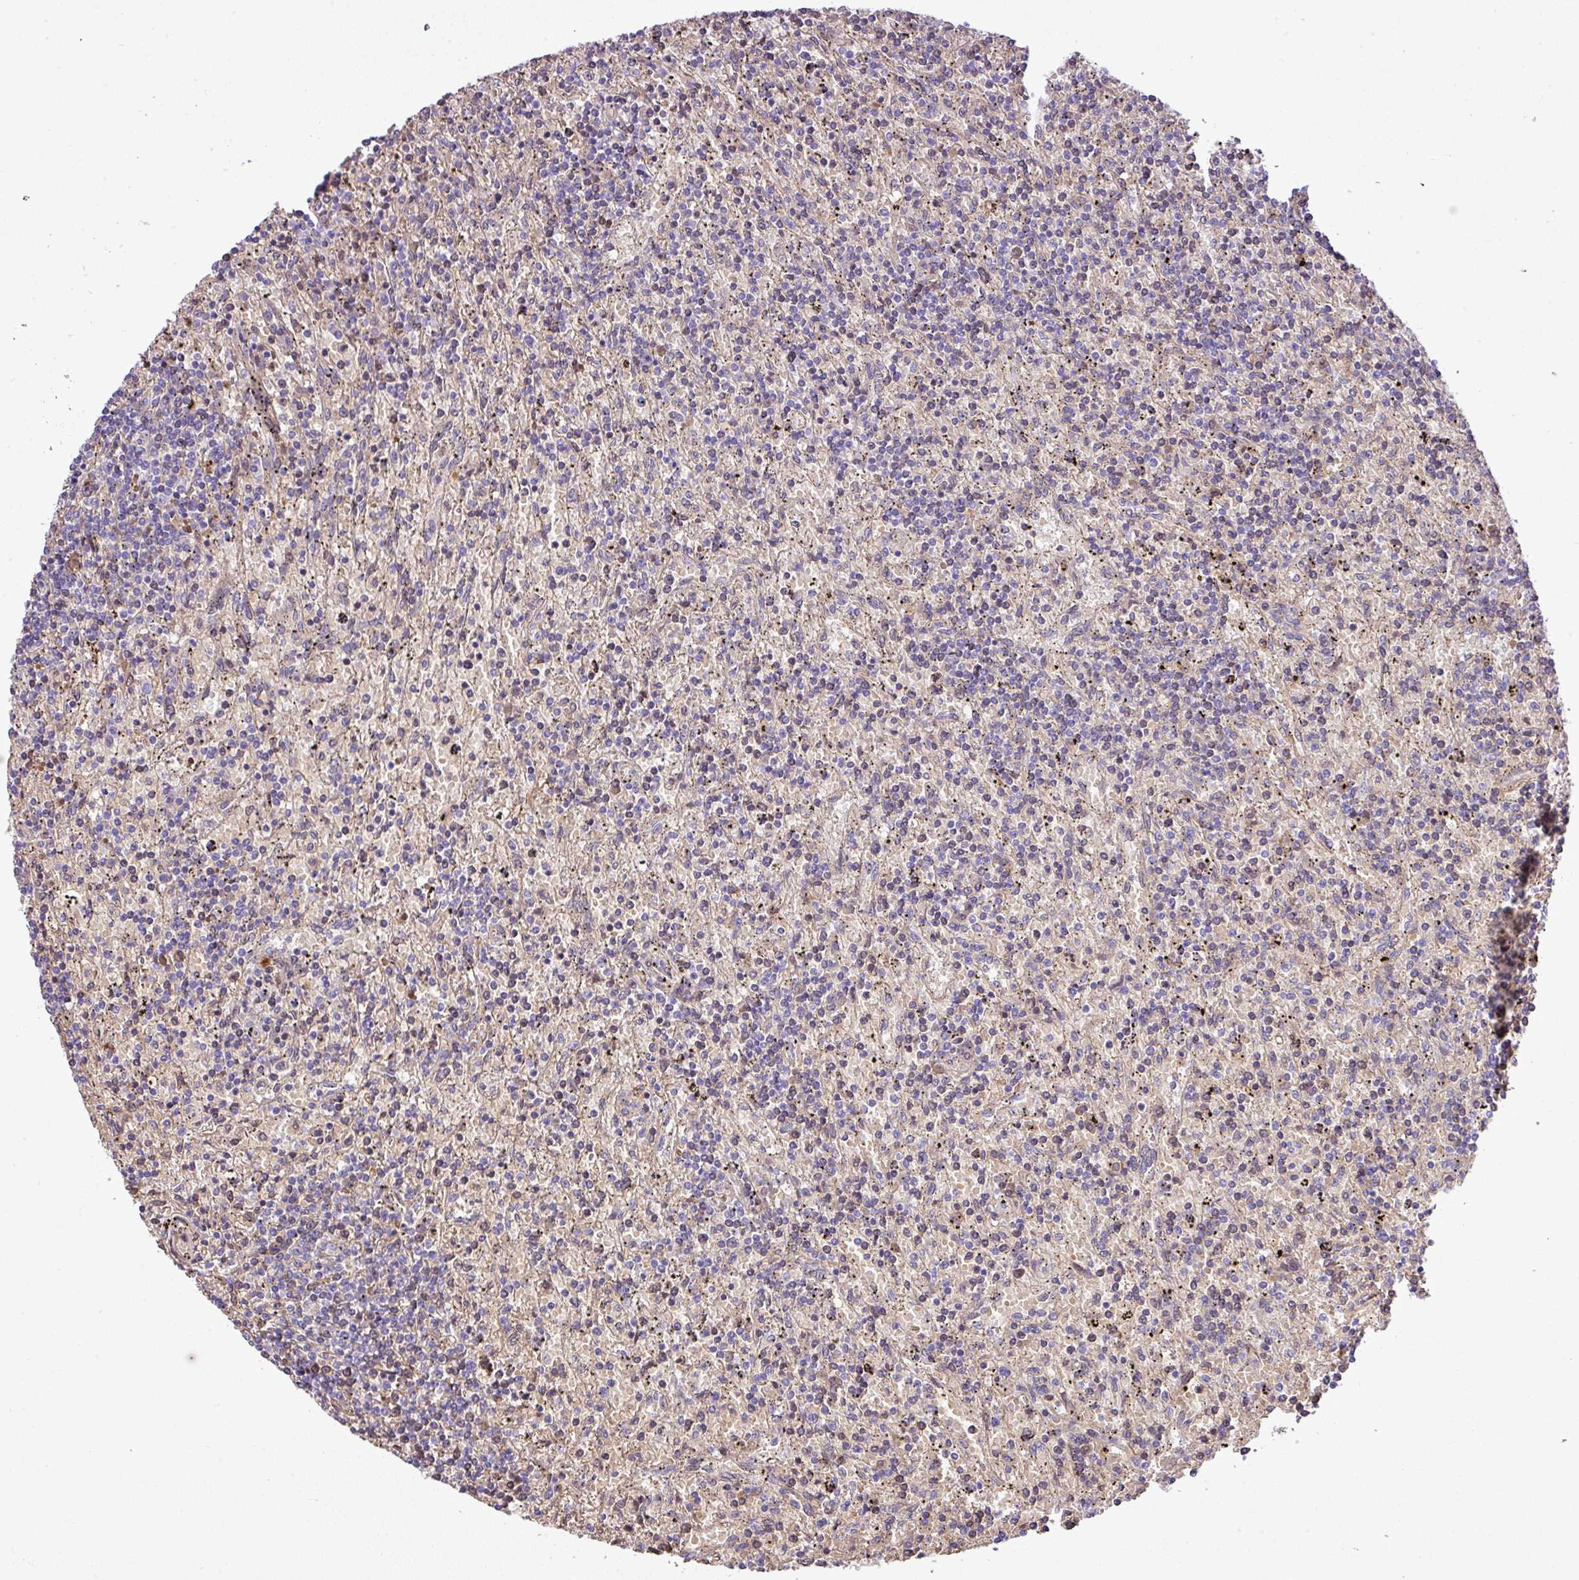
{"staining": {"intensity": "negative", "quantity": "none", "location": "none"}, "tissue": "lymphoma", "cell_type": "Tumor cells", "image_type": "cancer", "snomed": [{"axis": "morphology", "description": "Malignant lymphoma, non-Hodgkin's type, Low grade"}, {"axis": "topography", "description": "Spleen"}], "caption": "Immunohistochemical staining of lymphoma demonstrates no significant expression in tumor cells.", "gene": "NBEAL2", "patient": {"sex": "male", "age": 76}}